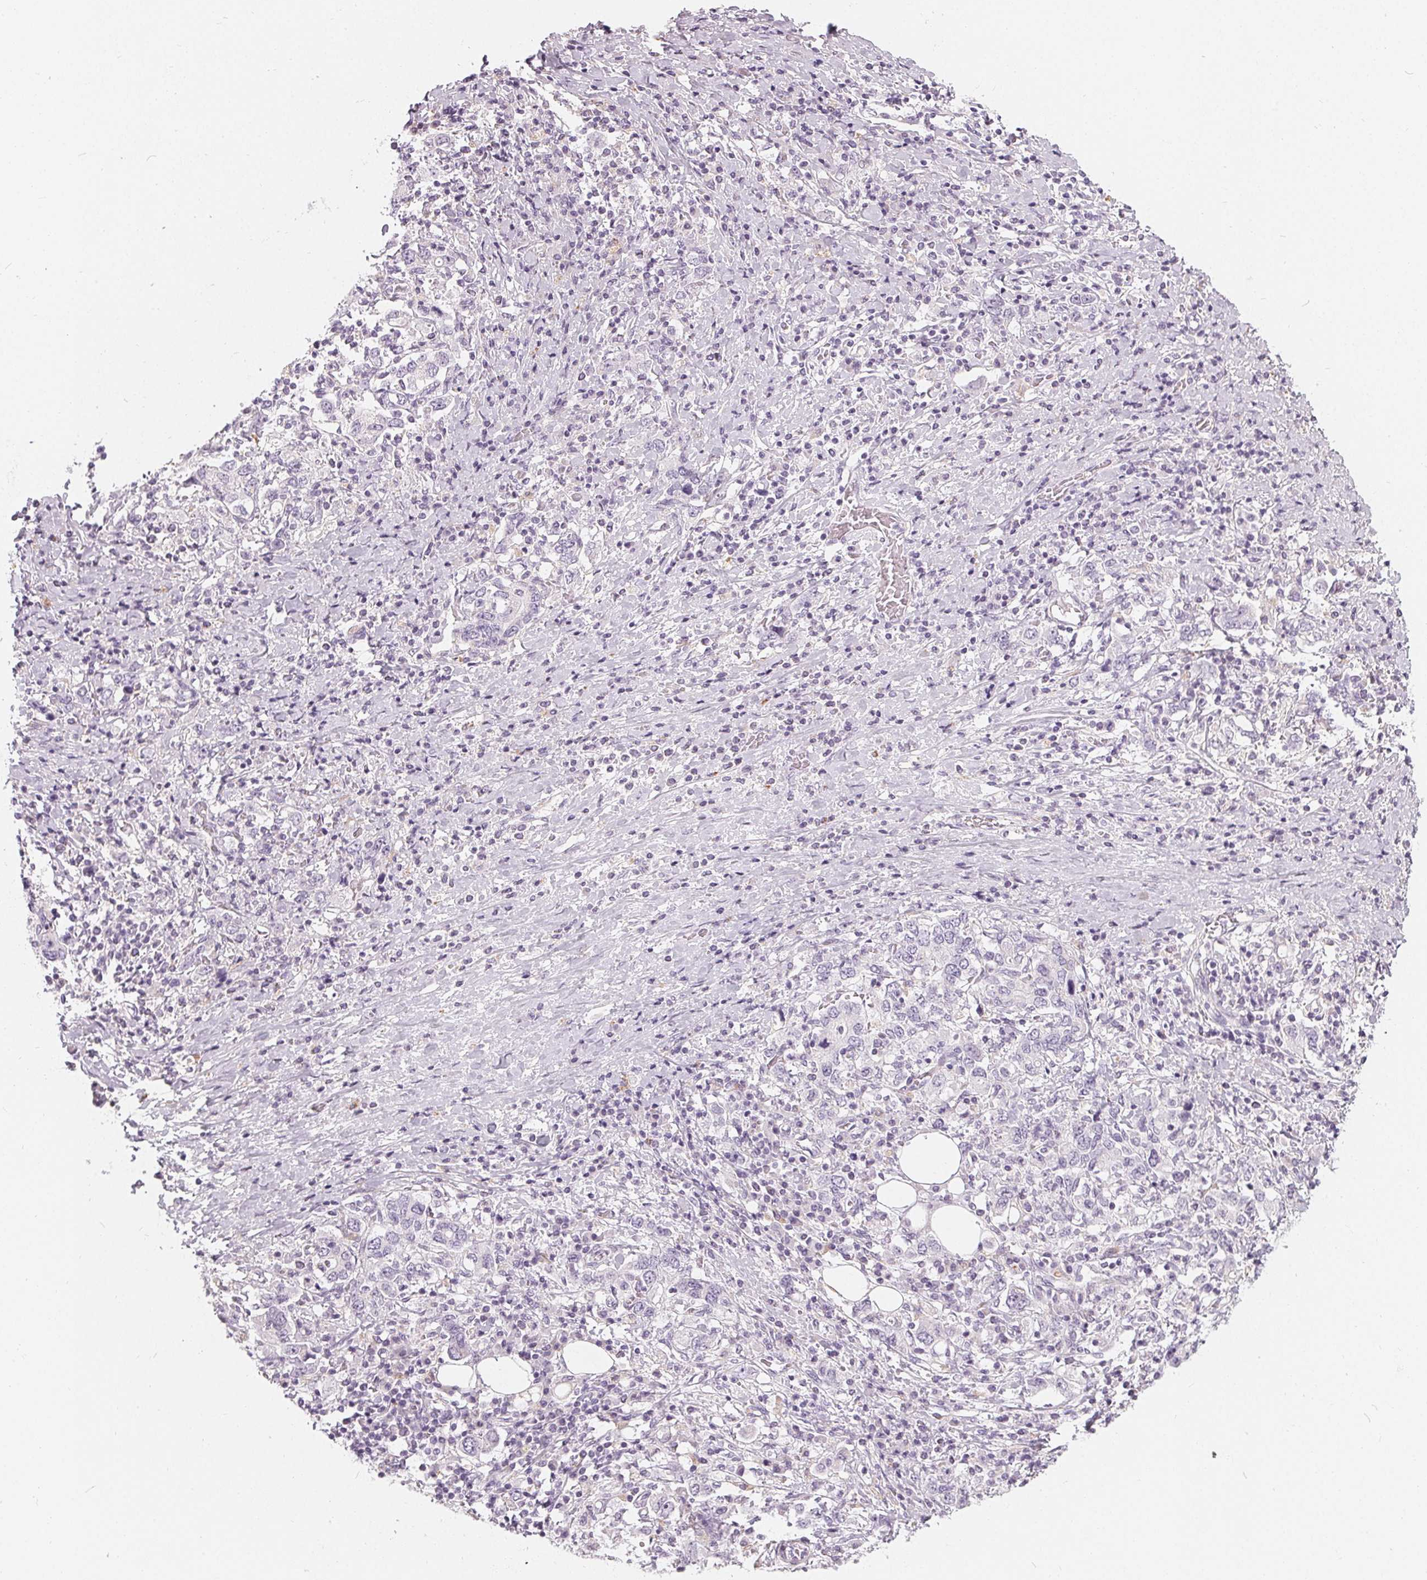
{"staining": {"intensity": "negative", "quantity": "none", "location": "none"}, "tissue": "stomach cancer", "cell_type": "Tumor cells", "image_type": "cancer", "snomed": [{"axis": "morphology", "description": "Adenocarcinoma, NOS"}, {"axis": "topography", "description": "Stomach, upper"}, {"axis": "topography", "description": "Stomach"}], "caption": "Human stomach adenocarcinoma stained for a protein using immunohistochemistry (IHC) displays no positivity in tumor cells.", "gene": "HOPX", "patient": {"sex": "male", "age": 62}}